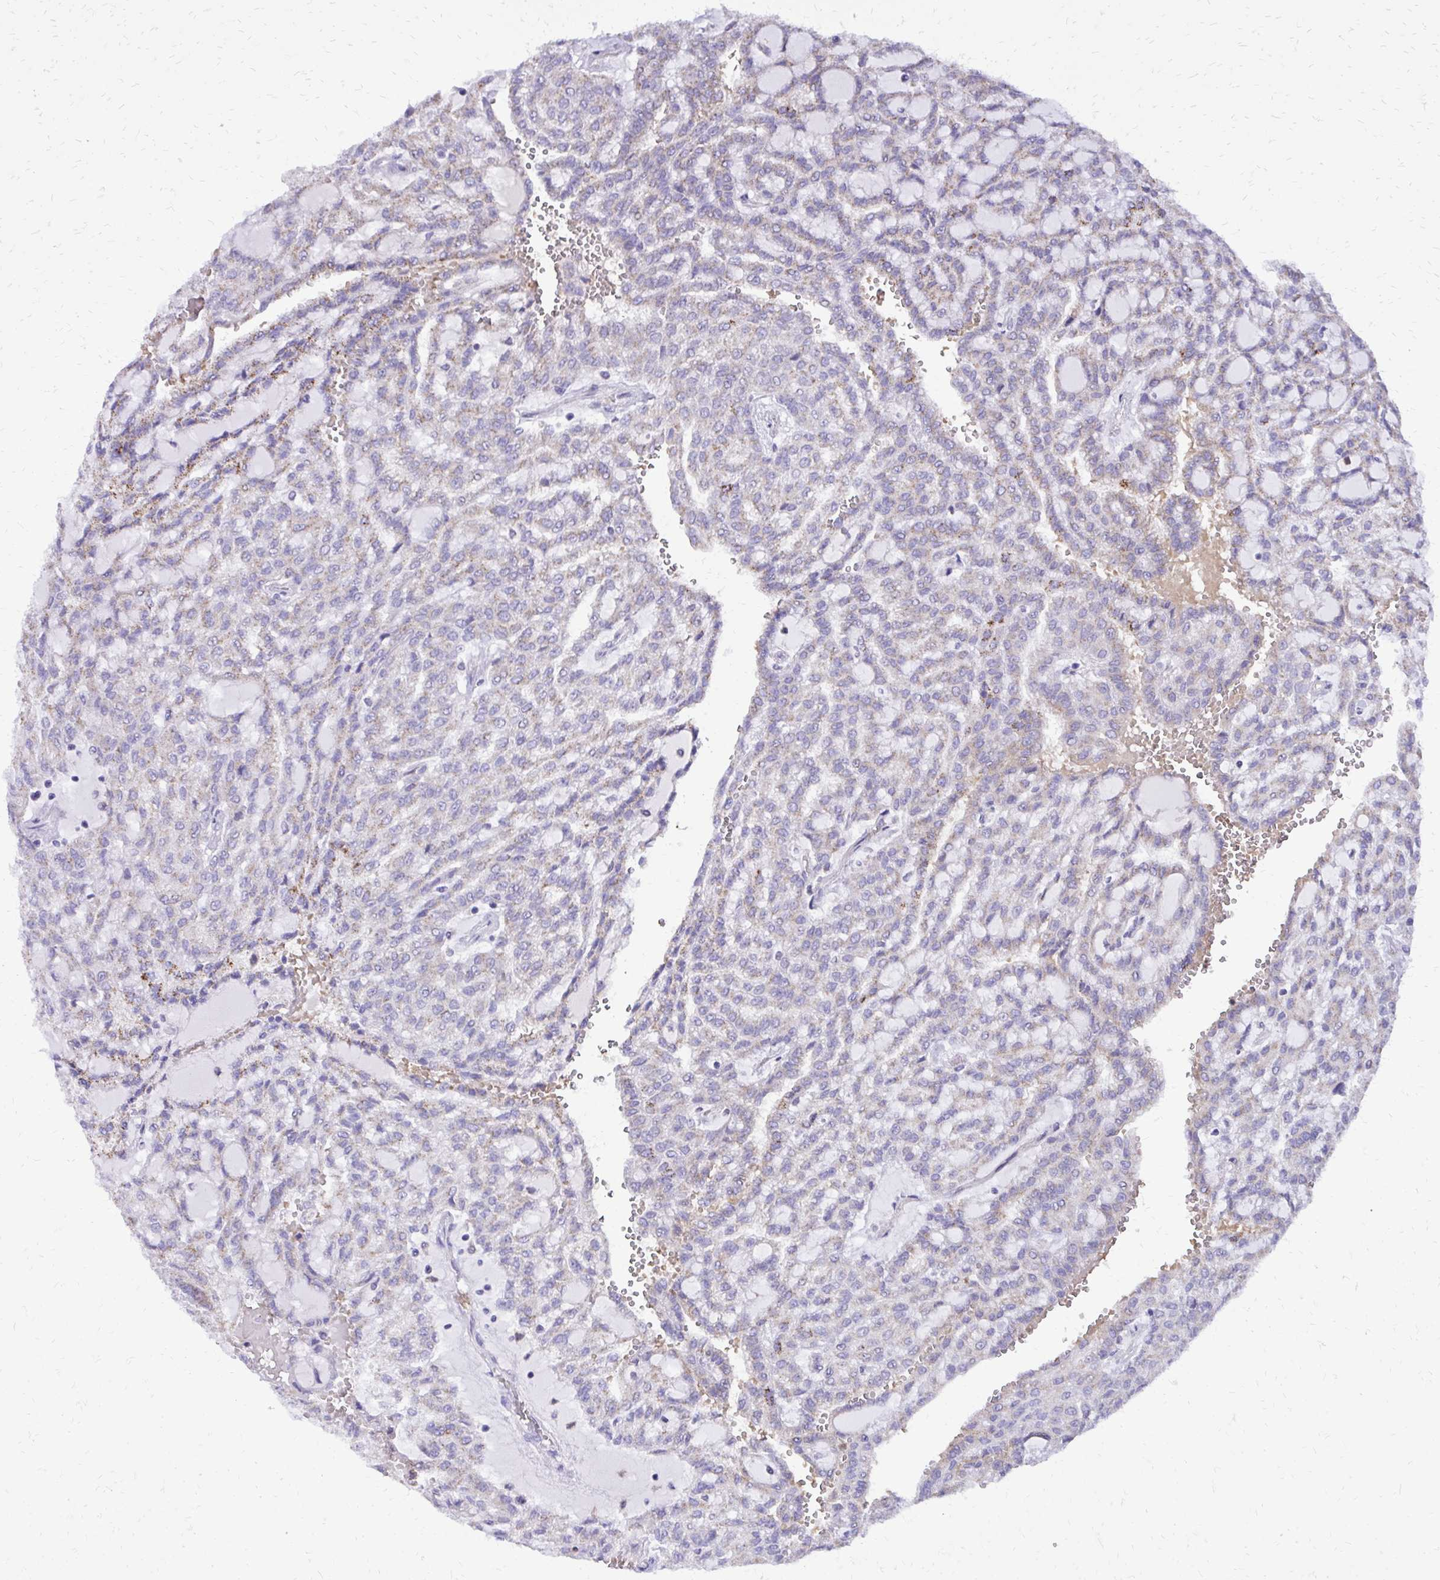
{"staining": {"intensity": "negative", "quantity": "none", "location": "none"}, "tissue": "renal cancer", "cell_type": "Tumor cells", "image_type": "cancer", "snomed": [{"axis": "morphology", "description": "Adenocarcinoma, NOS"}, {"axis": "topography", "description": "Kidney"}], "caption": "Protein analysis of adenocarcinoma (renal) displays no significant expression in tumor cells.", "gene": "CAT", "patient": {"sex": "male", "age": 63}}